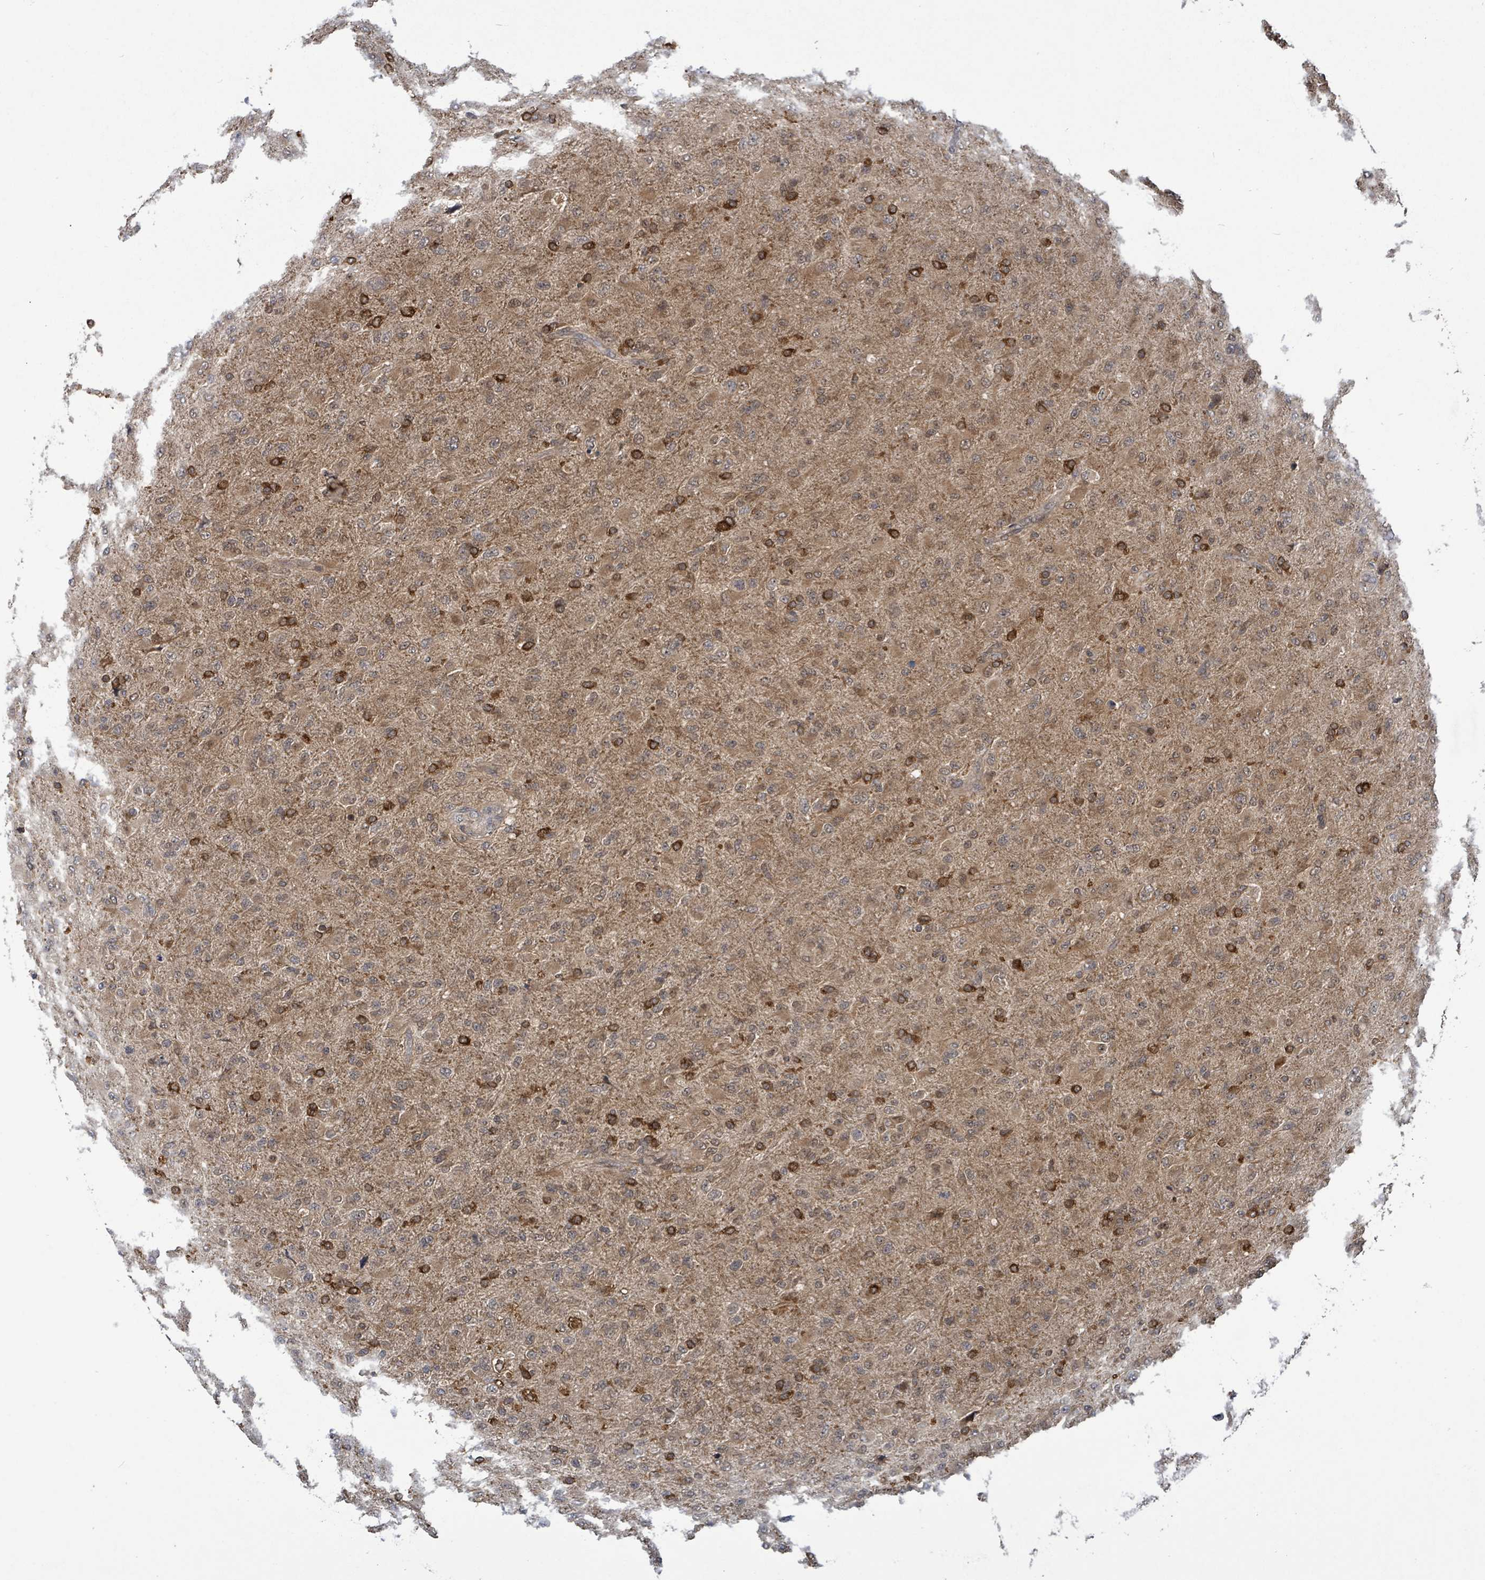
{"staining": {"intensity": "moderate", "quantity": ">75%", "location": "cytoplasmic/membranous"}, "tissue": "glioma", "cell_type": "Tumor cells", "image_type": "cancer", "snomed": [{"axis": "morphology", "description": "Glioma, malignant, Low grade"}, {"axis": "topography", "description": "Brain"}], "caption": "DAB immunohistochemical staining of human glioma reveals moderate cytoplasmic/membranous protein staining in about >75% of tumor cells.", "gene": "FBXO6", "patient": {"sex": "male", "age": 65}}